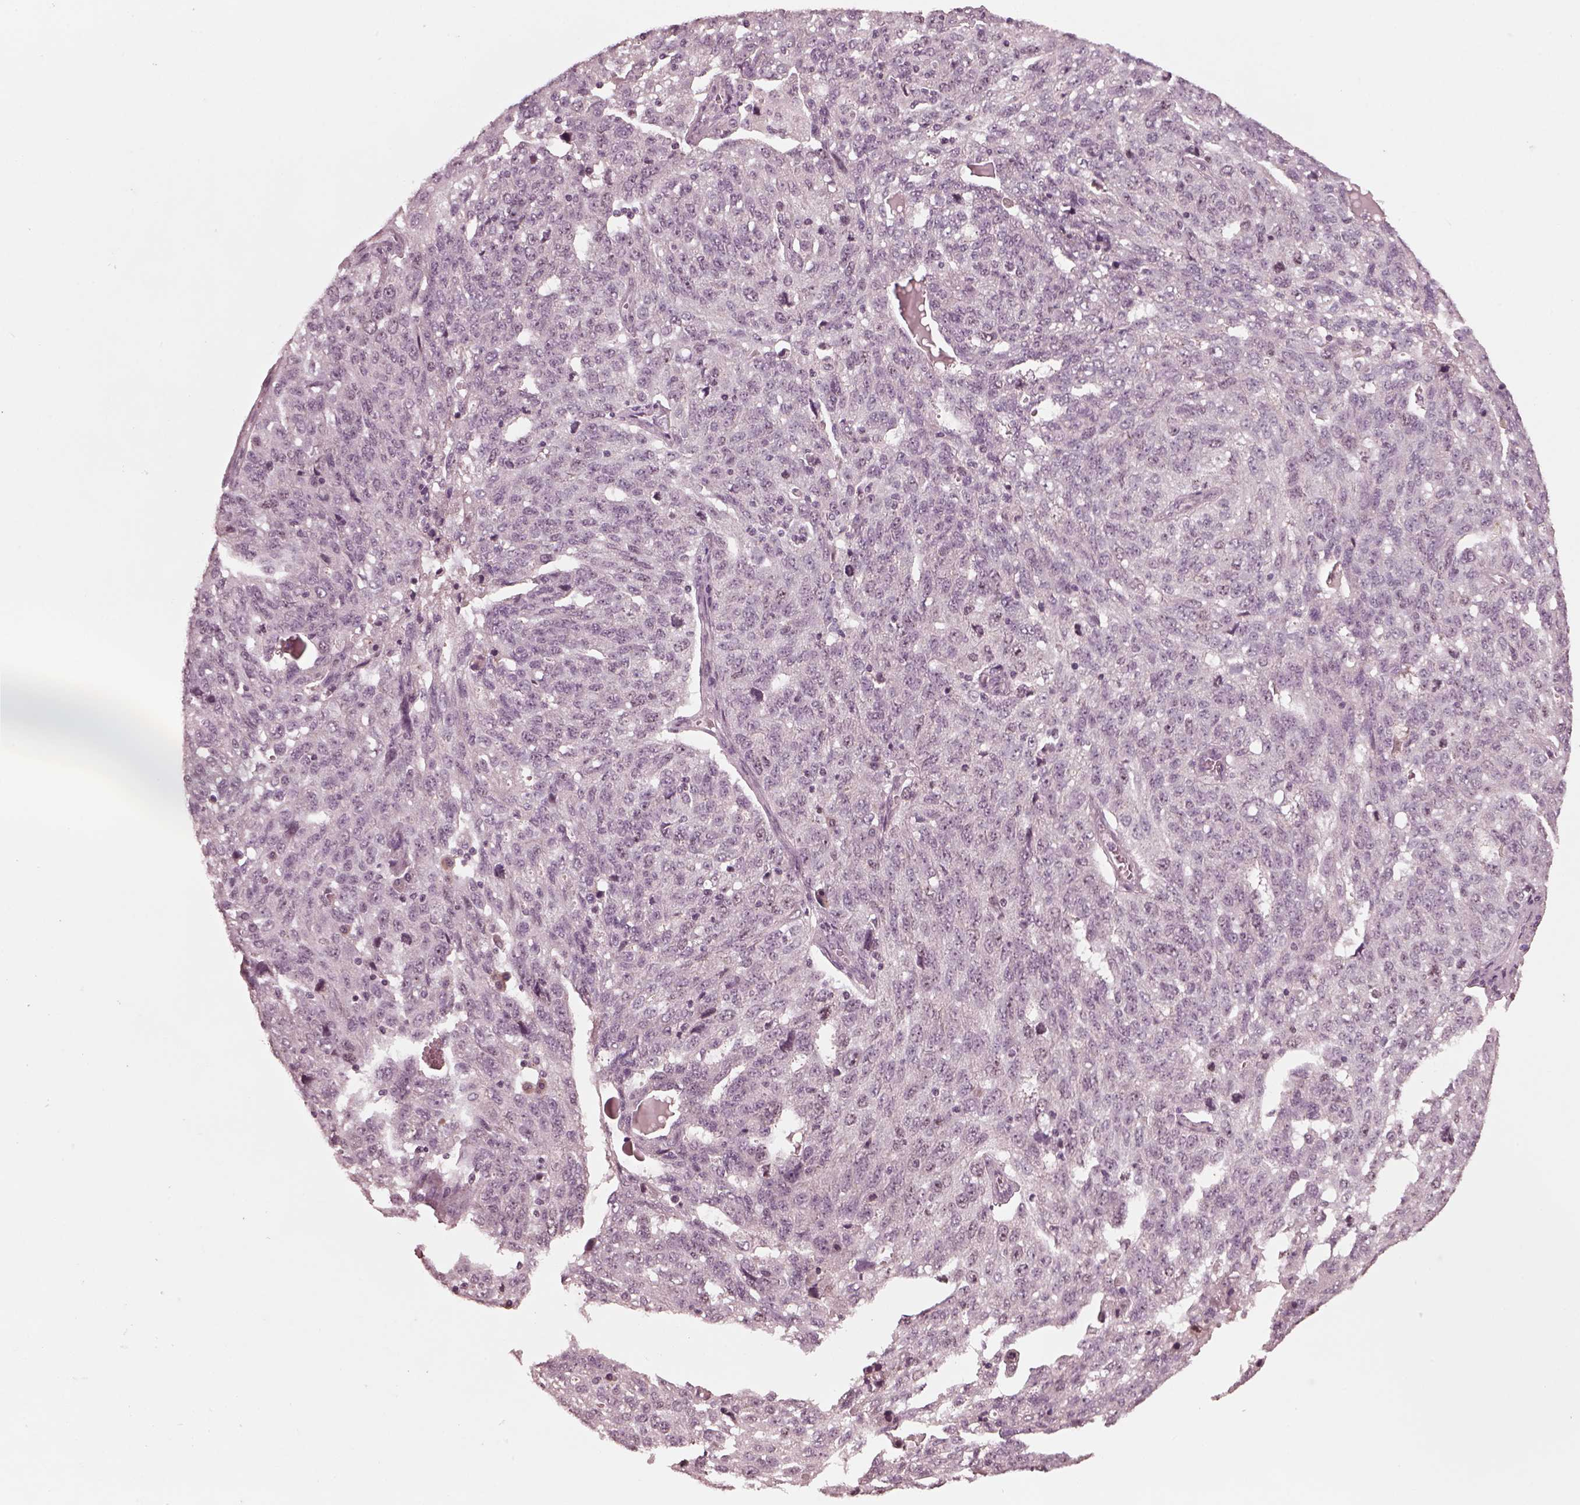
{"staining": {"intensity": "negative", "quantity": "none", "location": "none"}, "tissue": "ovarian cancer", "cell_type": "Tumor cells", "image_type": "cancer", "snomed": [{"axis": "morphology", "description": "Cystadenocarcinoma, serous, NOS"}, {"axis": "topography", "description": "Ovary"}], "caption": "A photomicrograph of human ovarian cancer (serous cystadenocarcinoma) is negative for staining in tumor cells.", "gene": "SAXO1", "patient": {"sex": "female", "age": 71}}